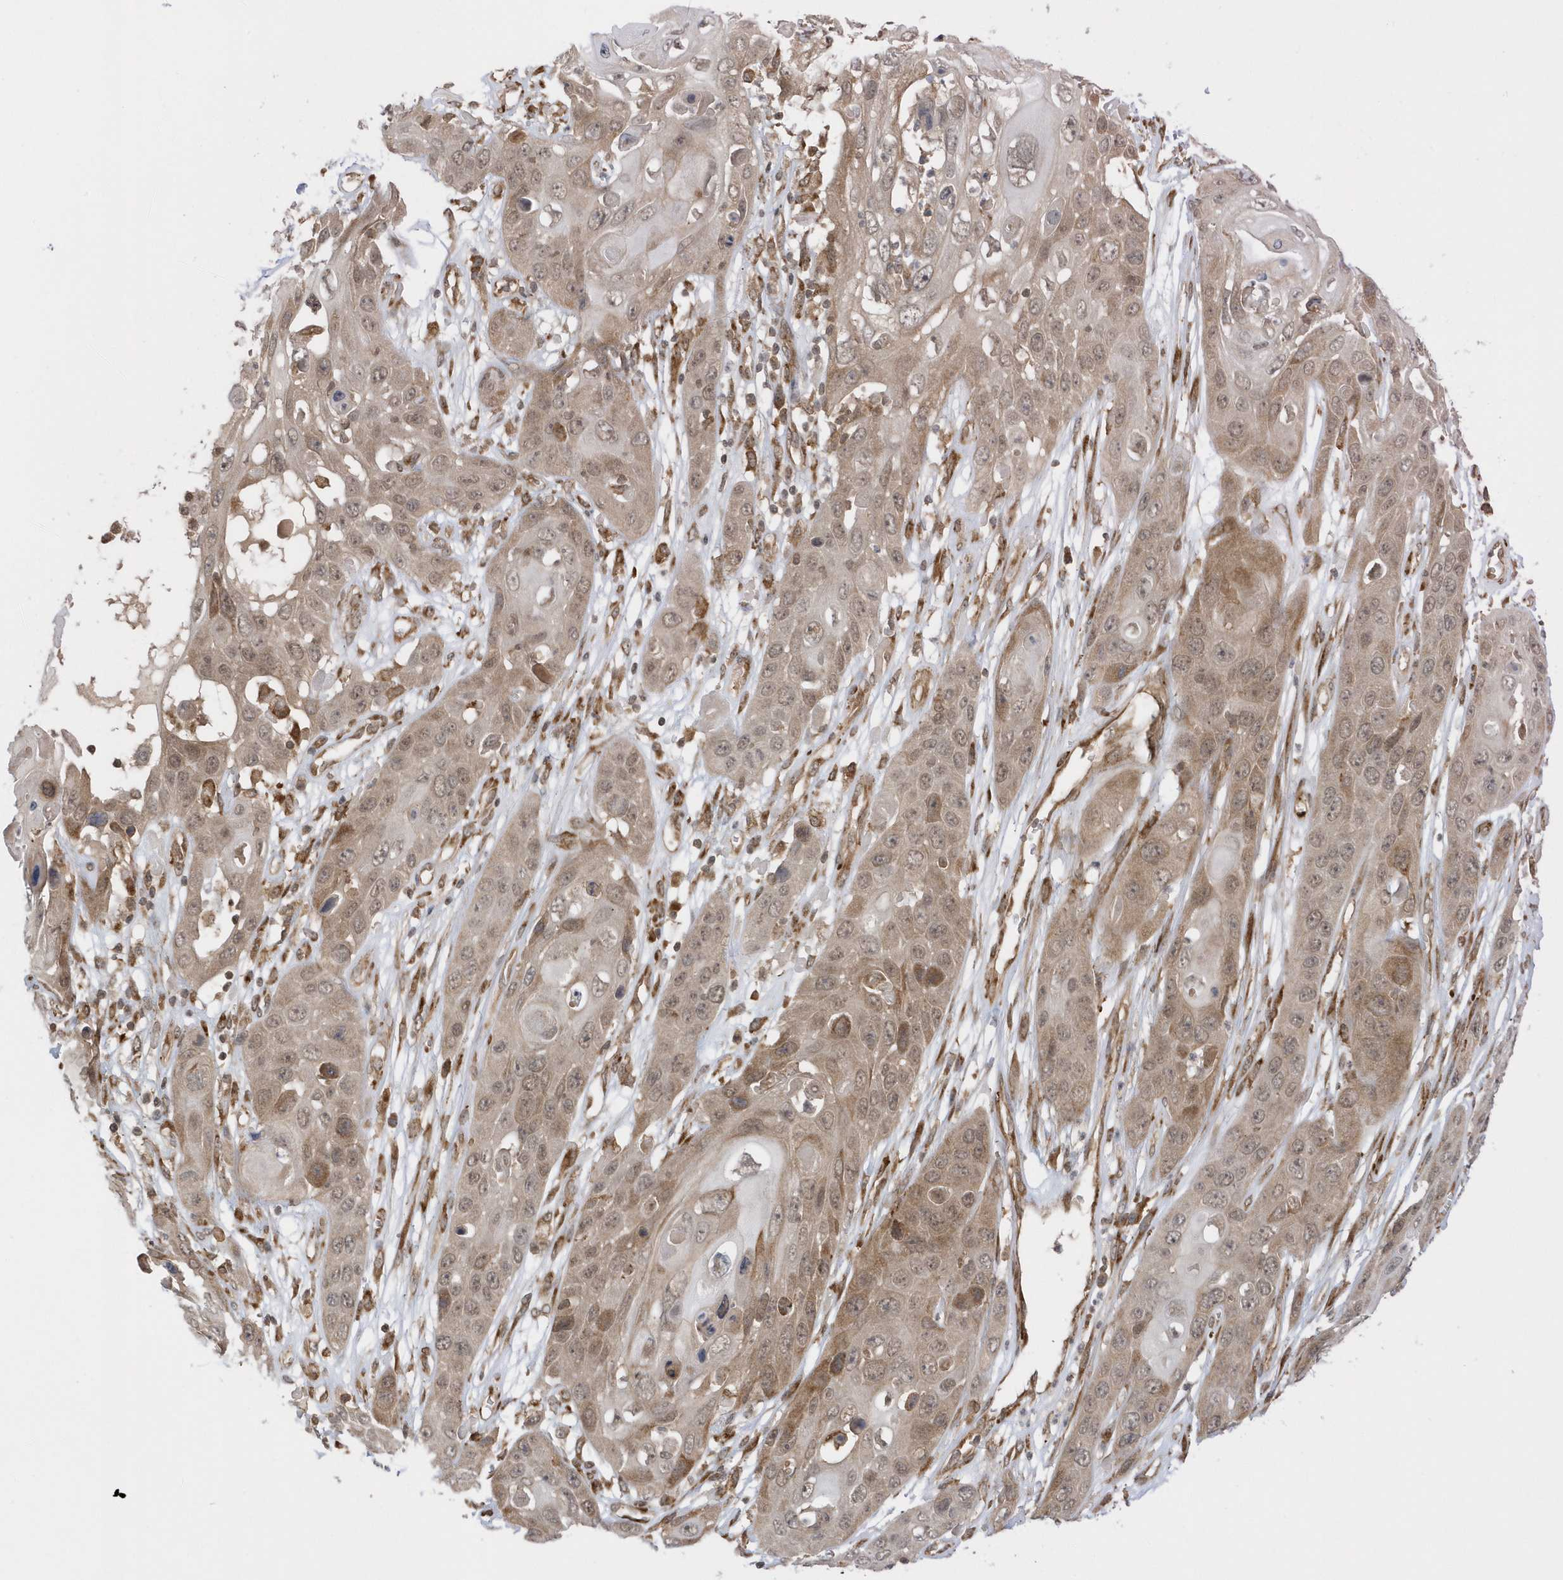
{"staining": {"intensity": "moderate", "quantity": ">75%", "location": "cytoplasmic/membranous,nuclear"}, "tissue": "skin cancer", "cell_type": "Tumor cells", "image_type": "cancer", "snomed": [{"axis": "morphology", "description": "Squamous cell carcinoma, NOS"}, {"axis": "topography", "description": "Skin"}], "caption": "Protein staining of skin squamous cell carcinoma tissue displays moderate cytoplasmic/membranous and nuclear expression in approximately >75% of tumor cells.", "gene": "METTL21A", "patient": {"sex": "male", "age": 55}}